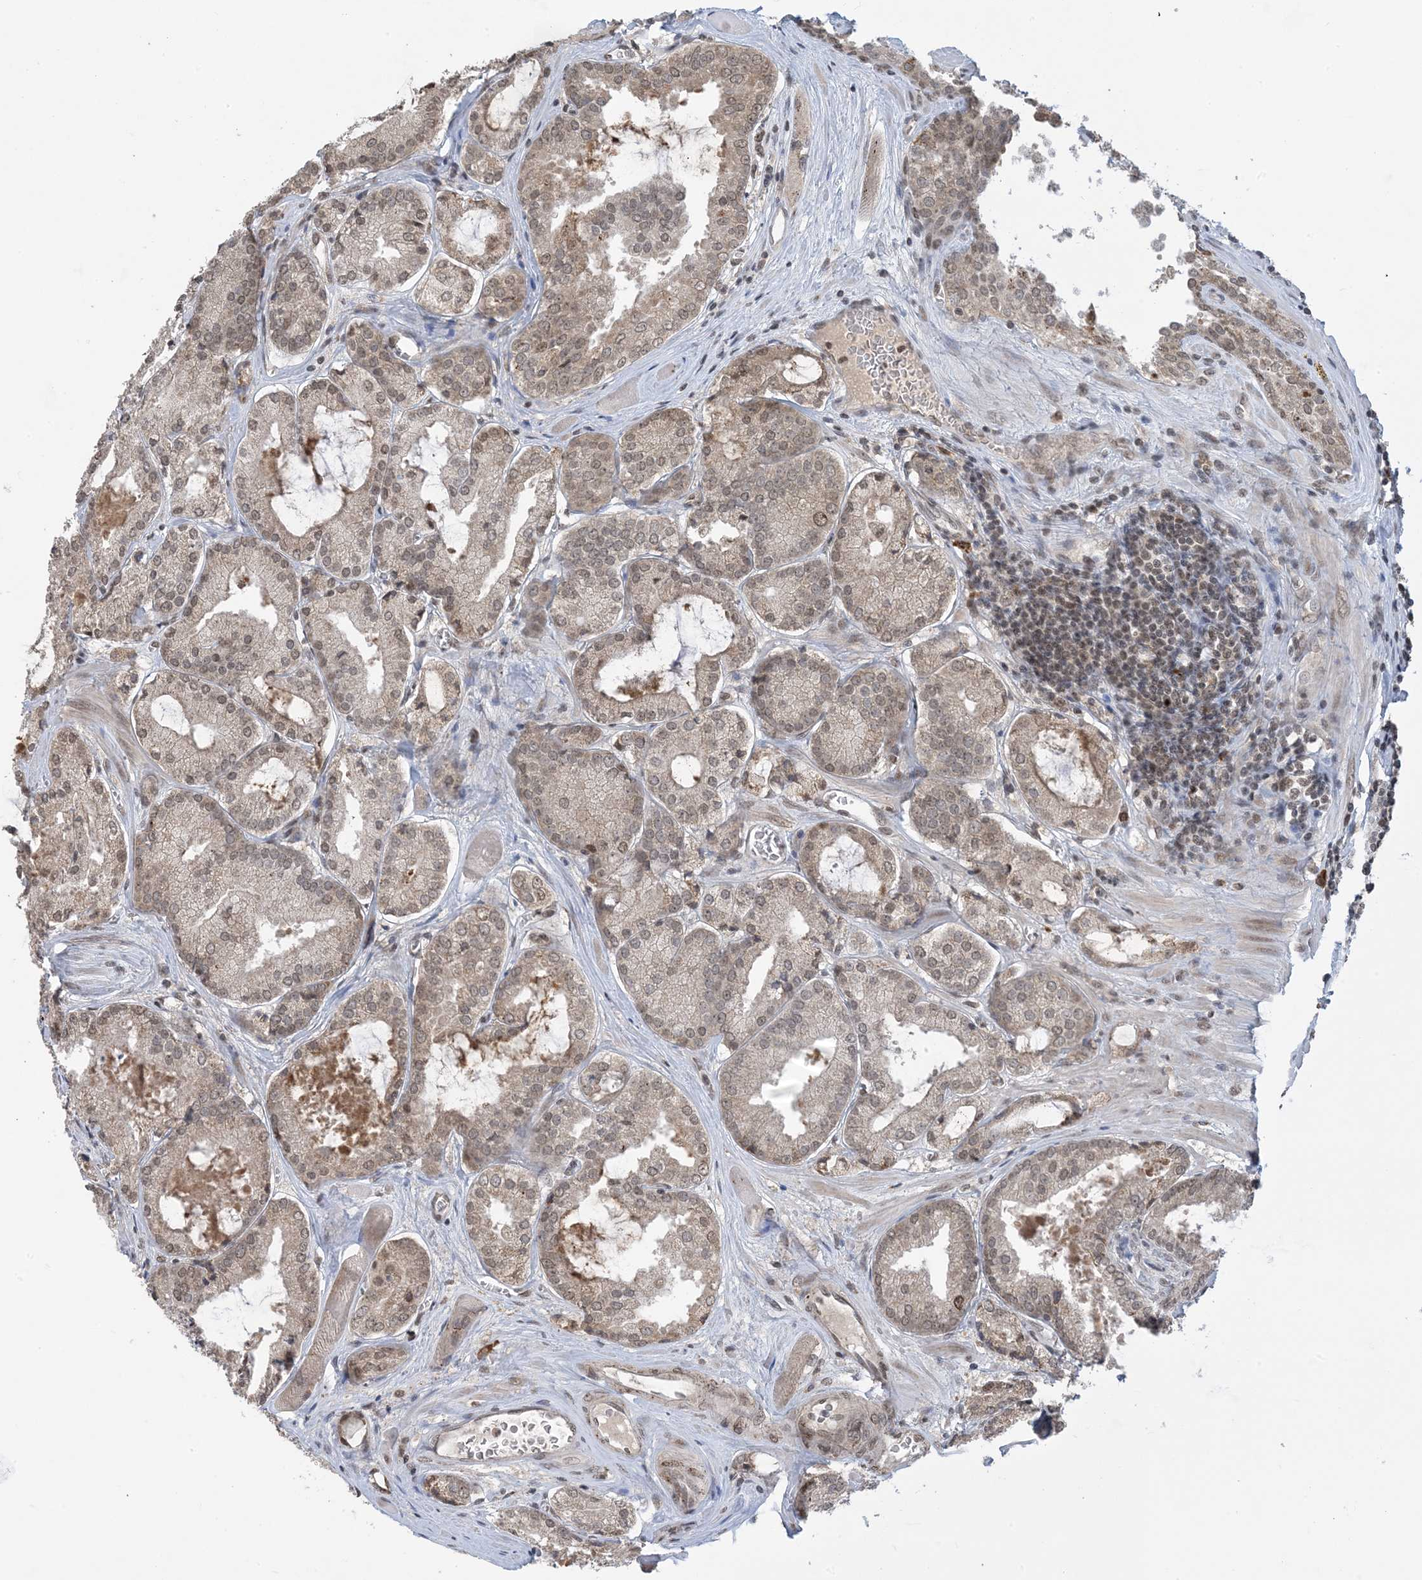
{"staining": {"intensity": "weak", "quantity": ">75%", "location": "cytoplasmic/membranous,nuclear"}, "tissue": "prostate cancer", "cell_type": "Tumor cells", "image_type": "cancer", "snomed": [{"axis": "morphology", "description": "Adenocarcinoma, Low grade"}, {"axis": "topography", "description": "Prostate"}], "caption": "Brown immunohistochemical staining in adenocarcinoma (low-grade) (prostate) shows weak cytoplasmic/membranous and nuclear expression in approximately >75% of tumor cells. (brown staining indicates protein expression, while blue staining denotes nuclei).", "gene": "ACYP2", "patient": {"sex": "male", "age": 67}}